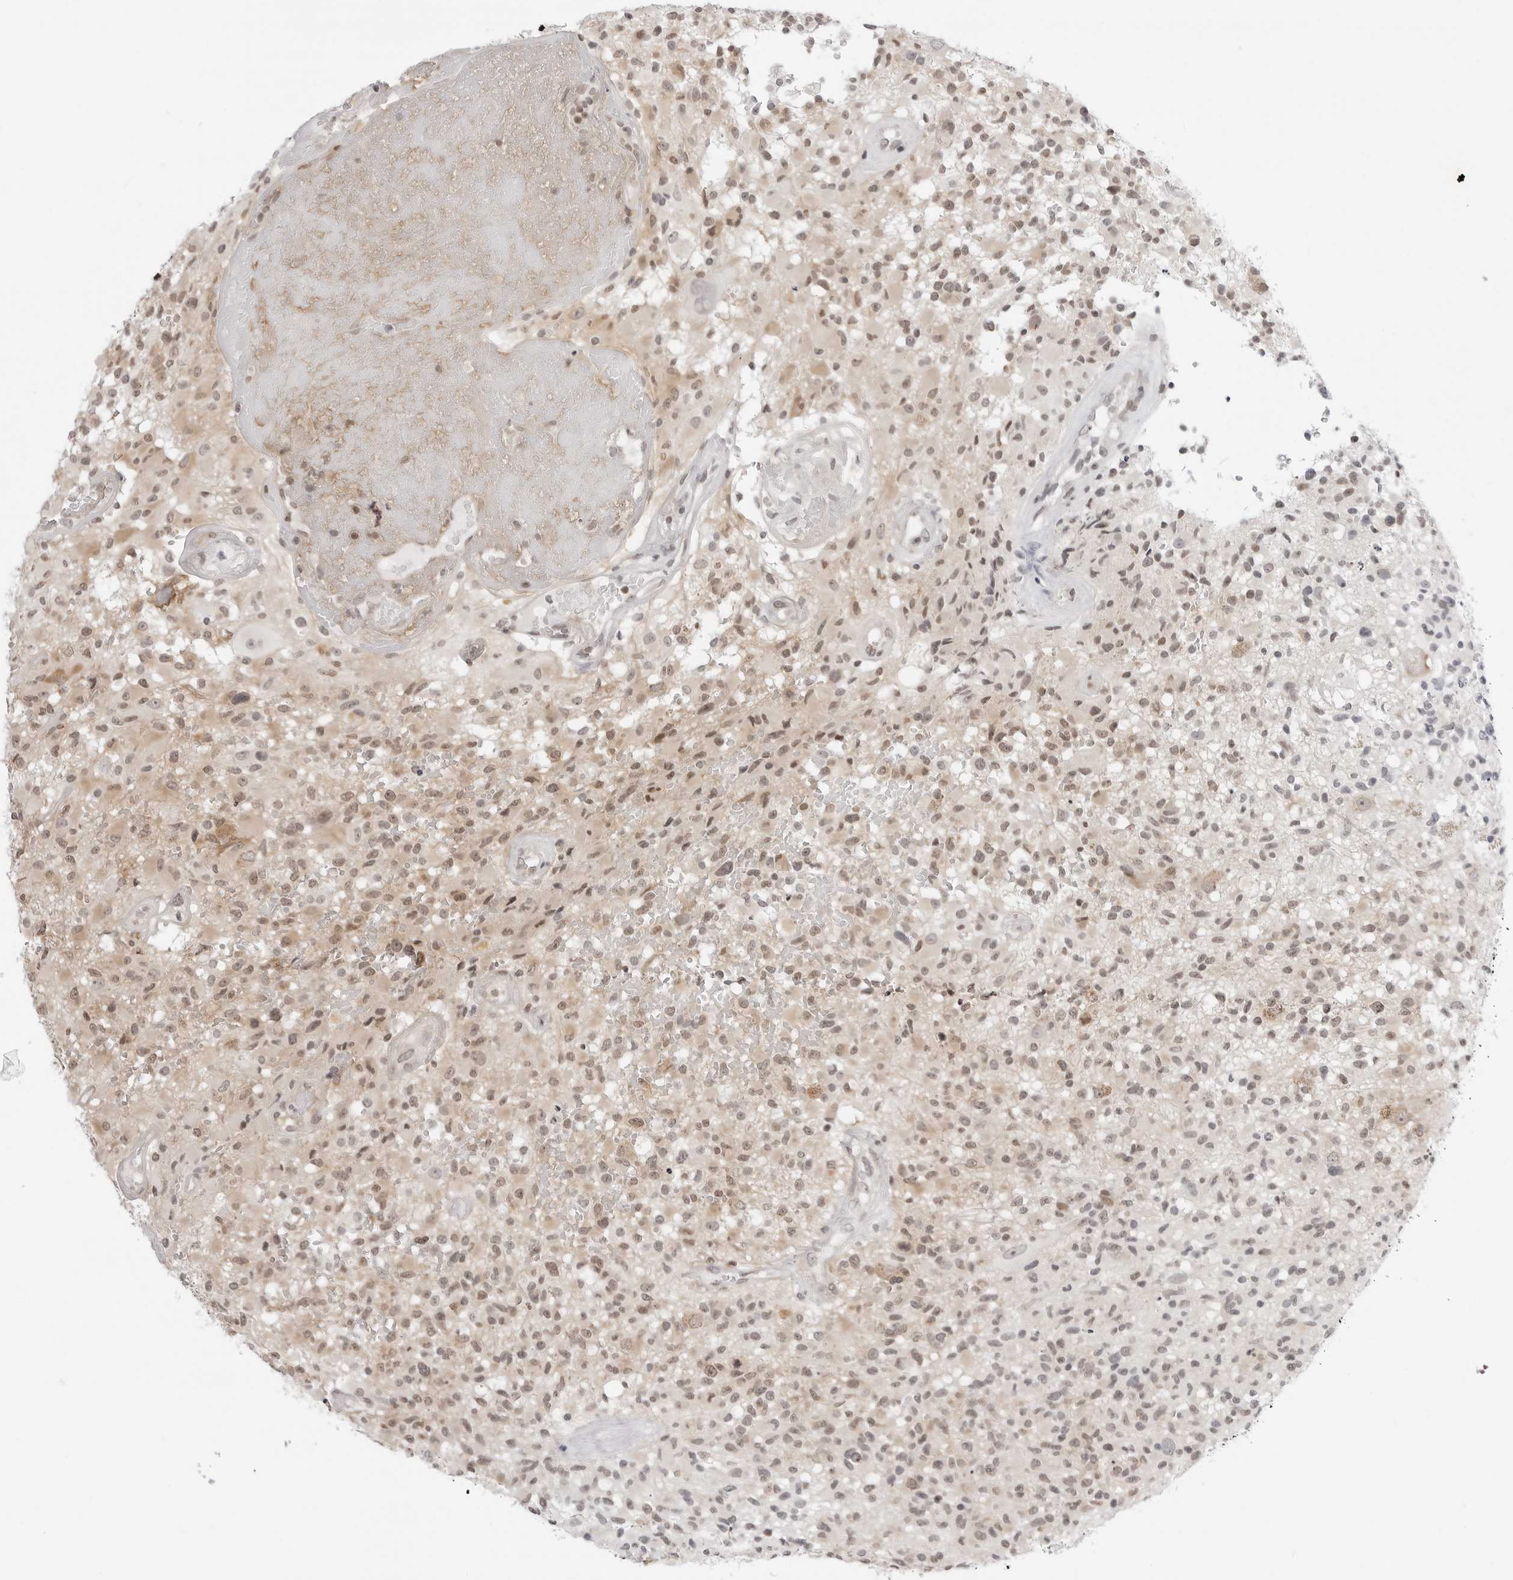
{"staining": {"intensity": "weak", "quantity": "25%-75%", "location": "cytoplasmic/membranous,nuclear"}, "tissue": "glioma", "cell_type": "Tumor cells", "image_type": "cancer", "snomed": [{"axis": "morphology", "description": "Glioma, malignant, High grade"}, {"axis": "morphology", "description": "Glioblastoma, NOS"}, {"axis": "topography", "description": "Brain"}], "caption": "This image displays immunohistochemistry (IHC) staining of human glioblastoma, with low weak cytoplasmic/membranous and nuclear positivity in about 25%-75% of tumor cells.", "gene": "PPP2R5C", "patient": {"sex": "male", "age": 60}}